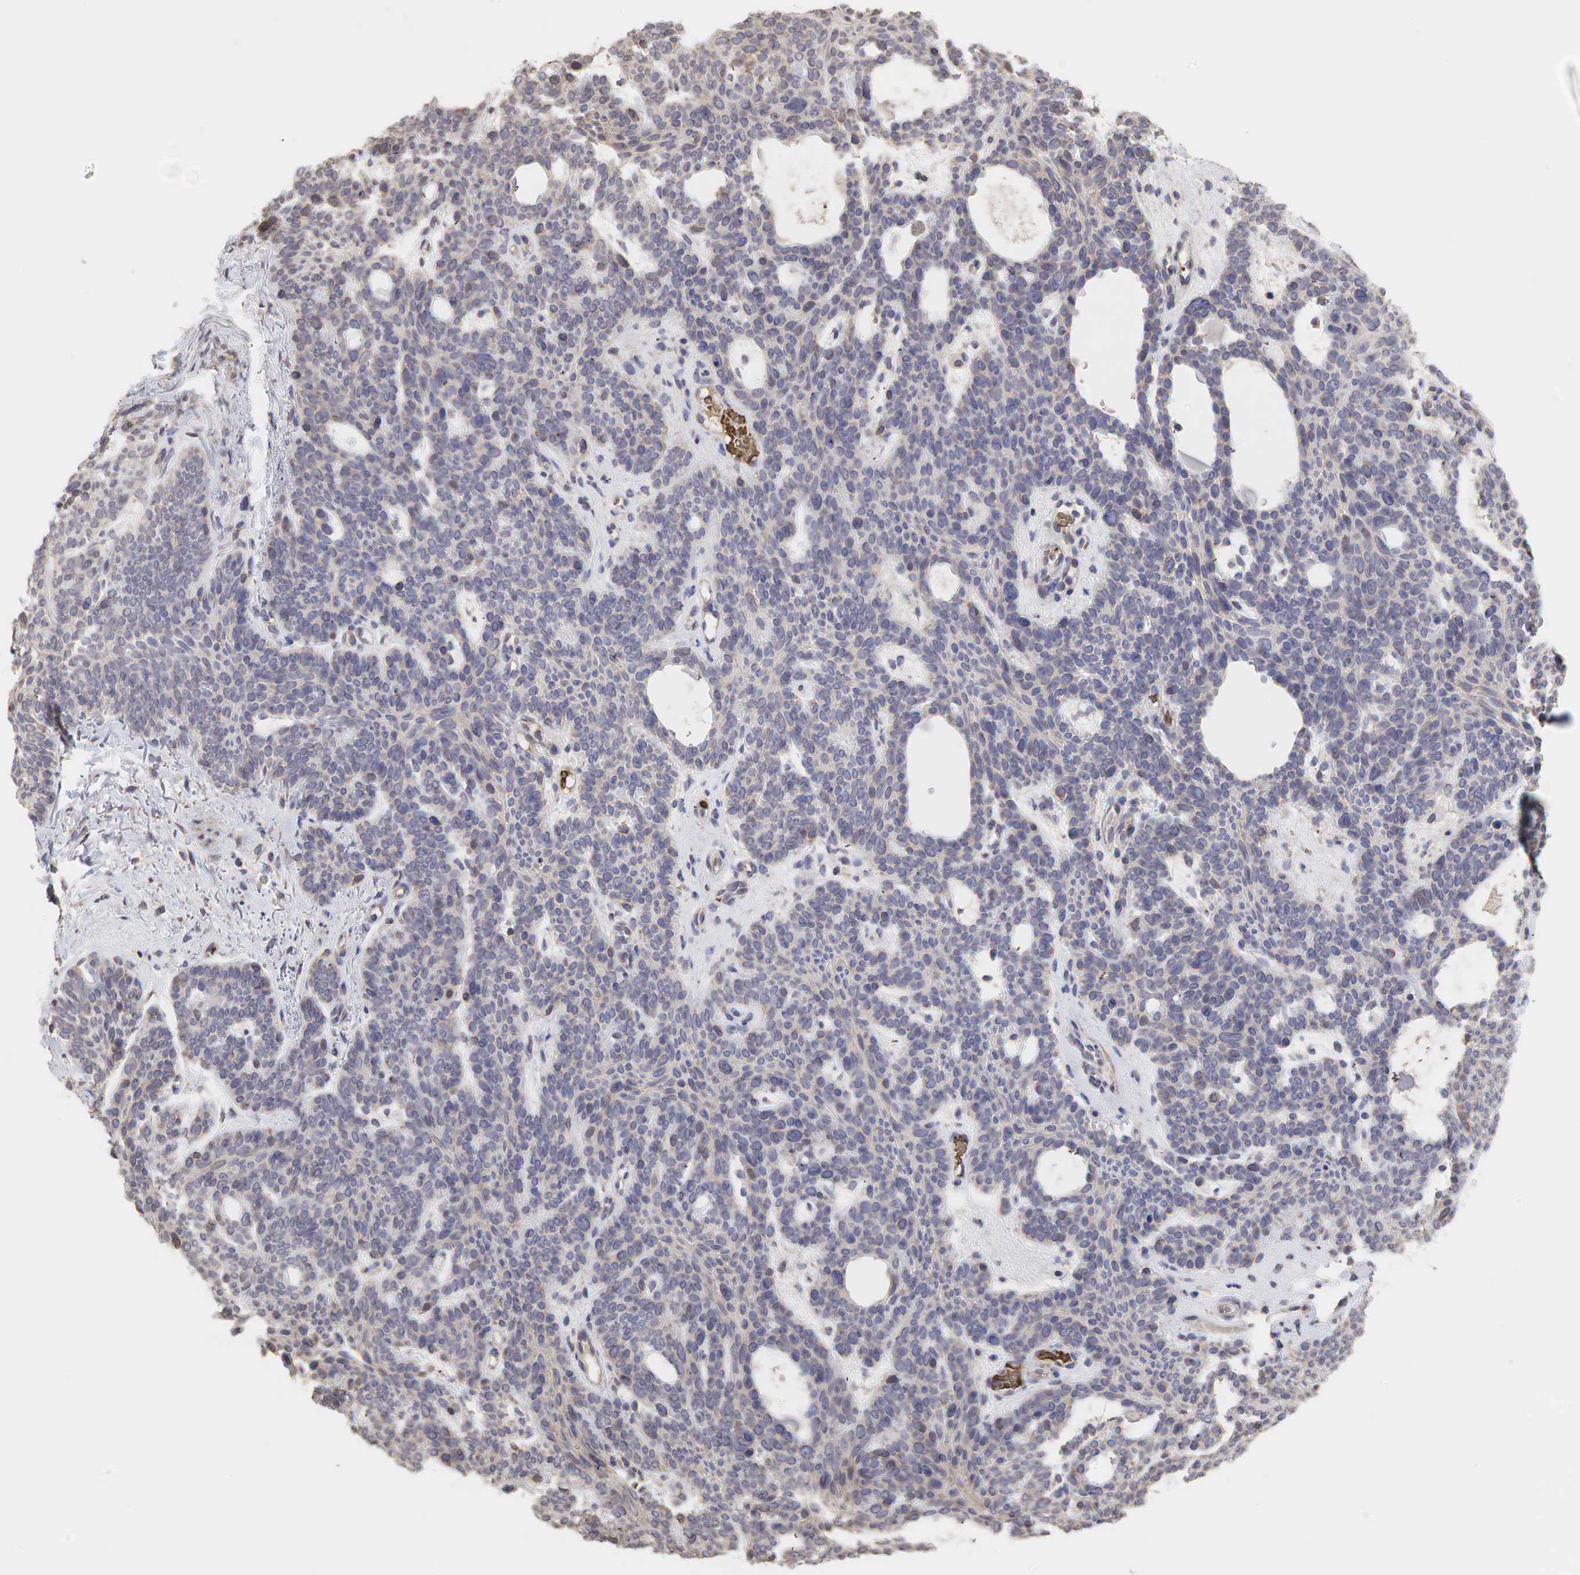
{"staining": {"intensity": "negative", "quantity": "none", "location": "none"}, "tissue": "skin cancer", "cell_type": "Tumor cells", "image_type": "cancer", "snomed": [{"axis": "morphology", "description": "Basal cell carcinoma"}, {"axis": "topography", "description": "Skin"}], "caption": "The IHC photomicrograph has no significant positivity in tumor cells of basal cell carcinoma (skin) tissue.", "gene": "PABPC5", "patient": {"sex": "male", "age": 44}}